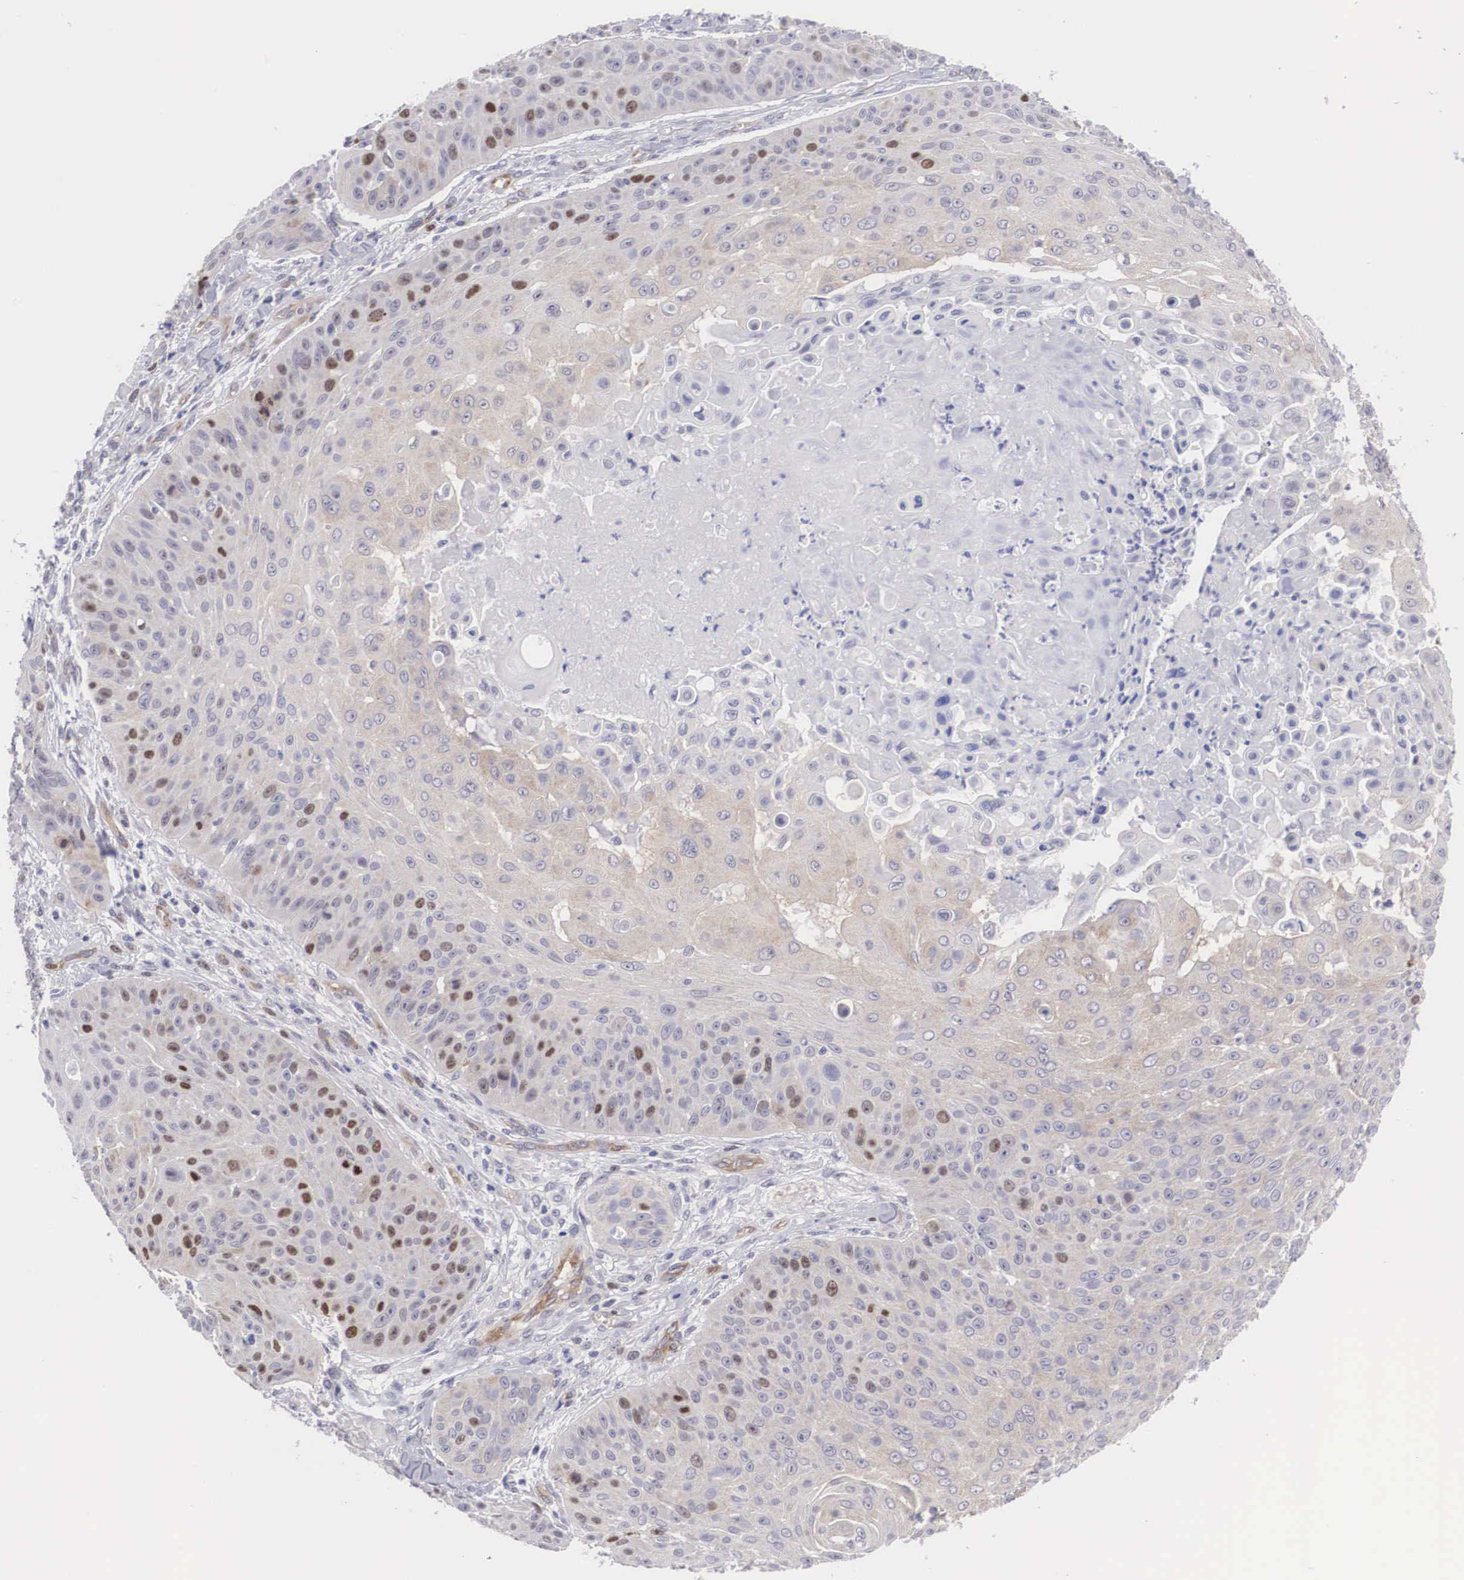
{"staining": {"intensity": "weak", "quantity": "25%-75%", "location": "cytoplasmic/membranous,nuclear"}, "tissue": "skin cancer", "cell_type": "Tumor cells", "image_type": "cancer", "snomed": [{"axis": "morphology", "description": "Squamous cell carcinoma, NOS"}, {"axis": "topography", "description": "Skin"}], "caption": "Protein analysis of skin cancer (squamous cell carcinoma) tissue reveals weak cytoplasmic/membranous and nuclear expression in approximately 25%-75% of tumor cells. (DAB = brown stain, brightfield microscopy at high magnification).", "gene": "MAST4", "patient": {"sex": "male", "age": 82}}